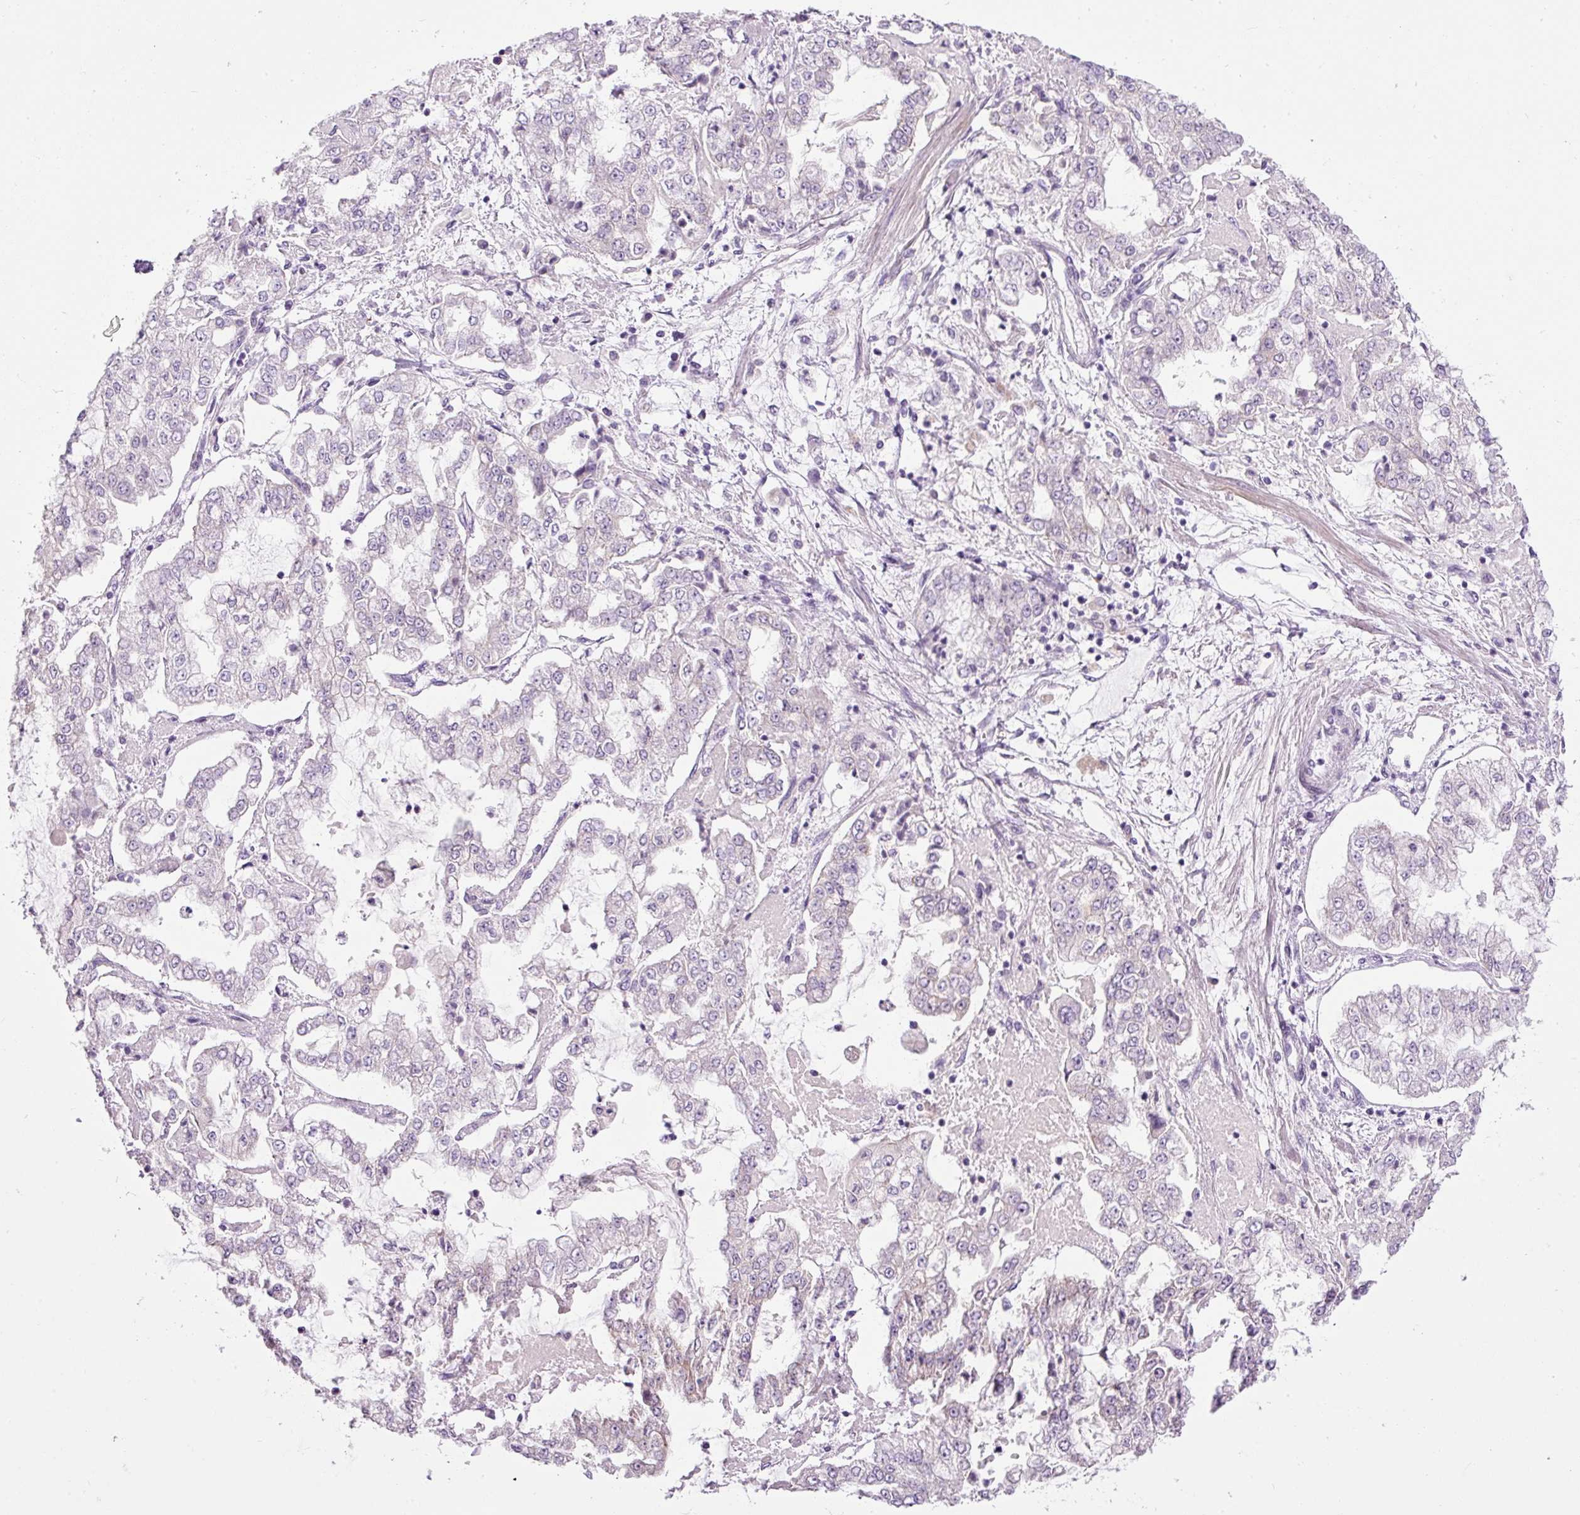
{"staining": {"intensity": "negative", "quantity": "none", "location": "none"}, "tissue": "stomach cancer", "cell_type": "Tumor cells", "image_type": "cancer", "snomed": [{"axis": "morphology", "description": "Adenocarcinoma, NOS"}, {"axis": "topography", "description": "Stomach"}], "caption": "A high-resolution image shows immunohistochemistry staining of stomach cancer (adenocarcinoma), which exhibits no significant expression in tumor cells. (Stains: DAB immunohistochemistry with hematoxylin counter stain, Microscopy: brightfield microscopy at high magnification).", "gene": "SRC", "patient": {"sex": "male", "age": 76}}